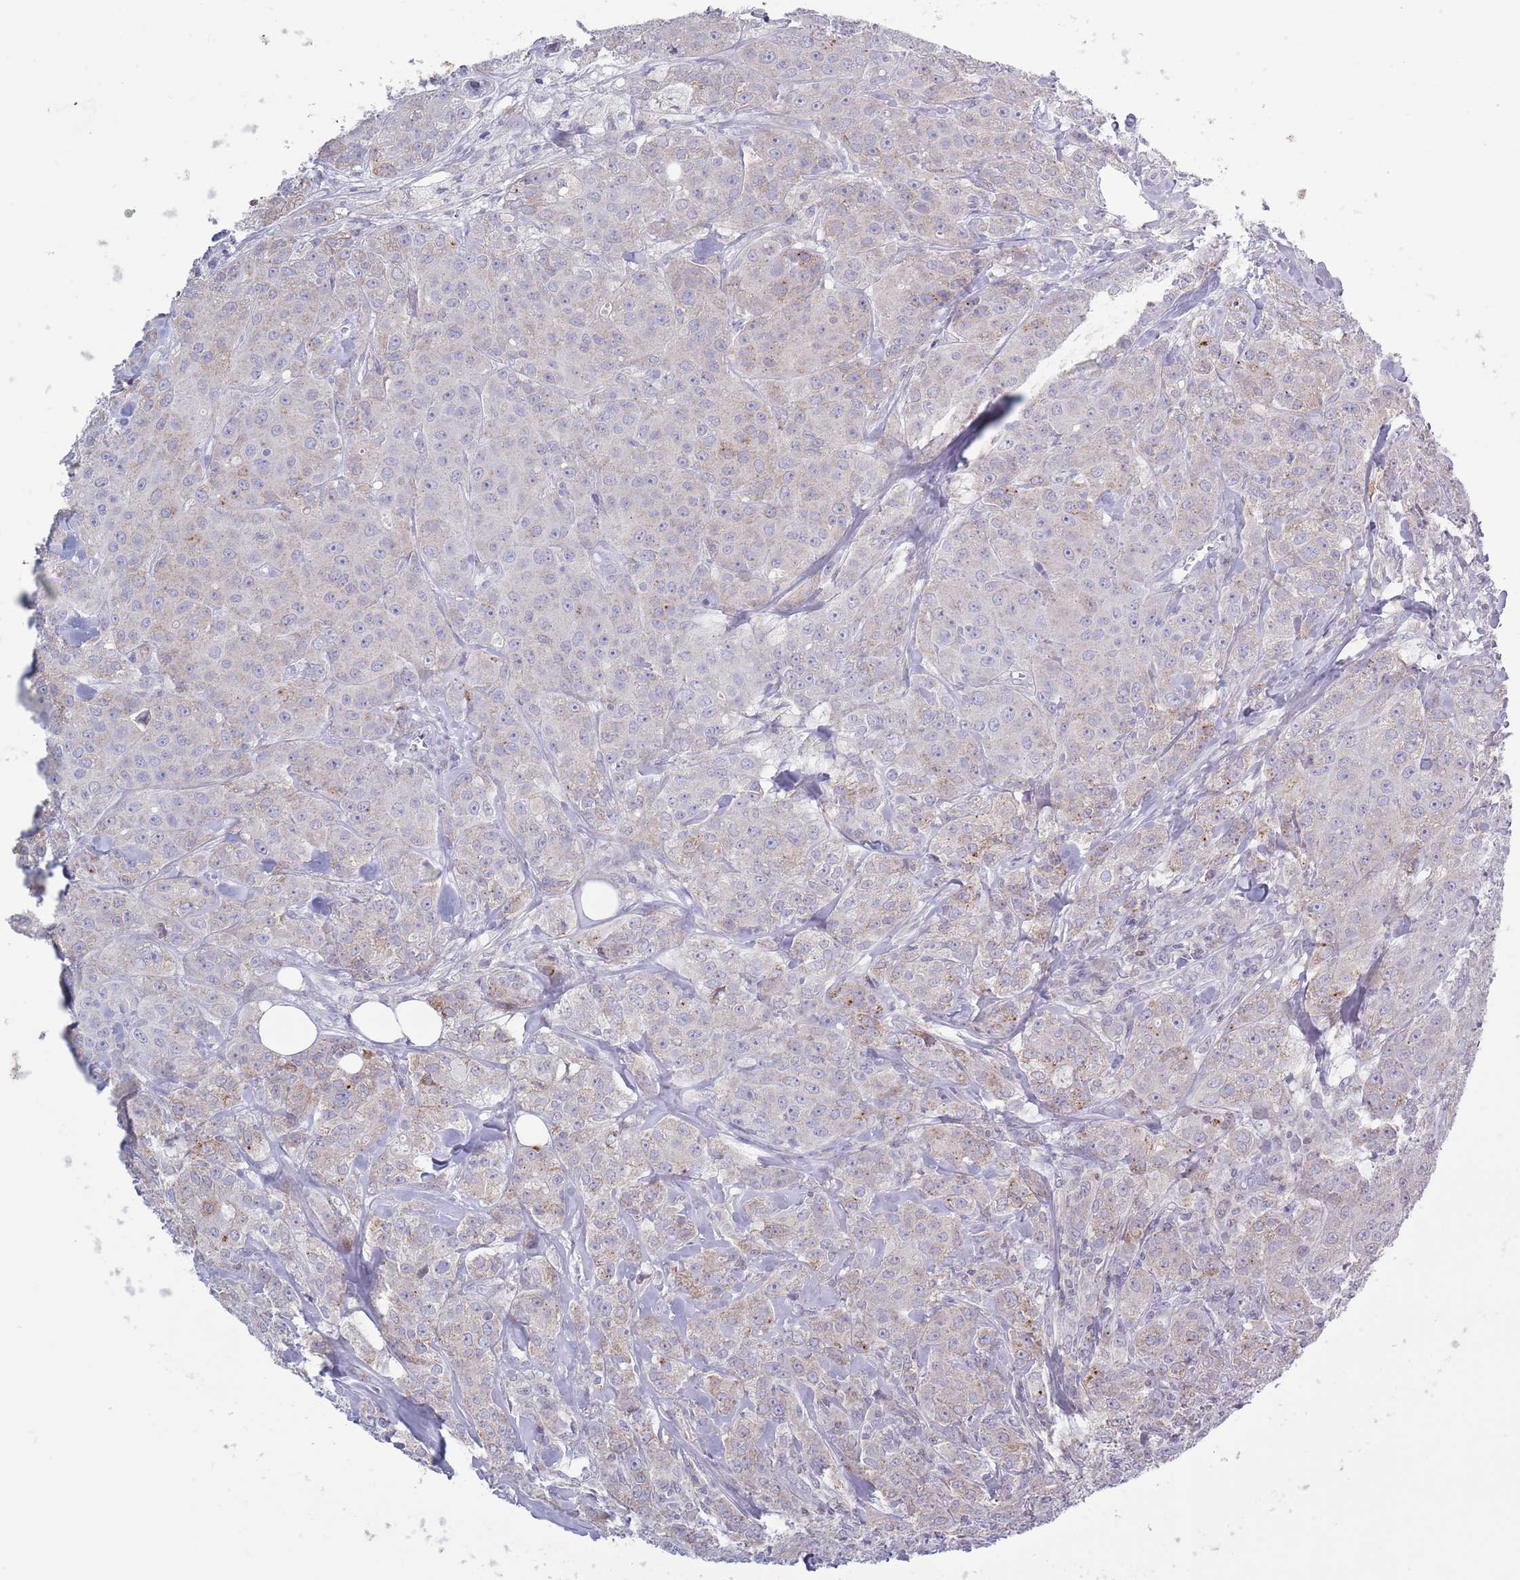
{"staining": {"intensity": "negative", "quantity": "none", "location": "none"}, "tissue": "breast cancer", "cell_type": "Tumor cells", "image_type": "cancer", "snomed": [{"axis": "morphology", "description": "Duct carcinoma"}, {"axis": "topography", "description": "Breast"}], "caption": "Breast cancer stained for a protein using immunohistochemistry (IHC) exhibits no expression tumor cells.", "gene": "ACSBG1", "patient": {"sex": "female", "age": 43}}